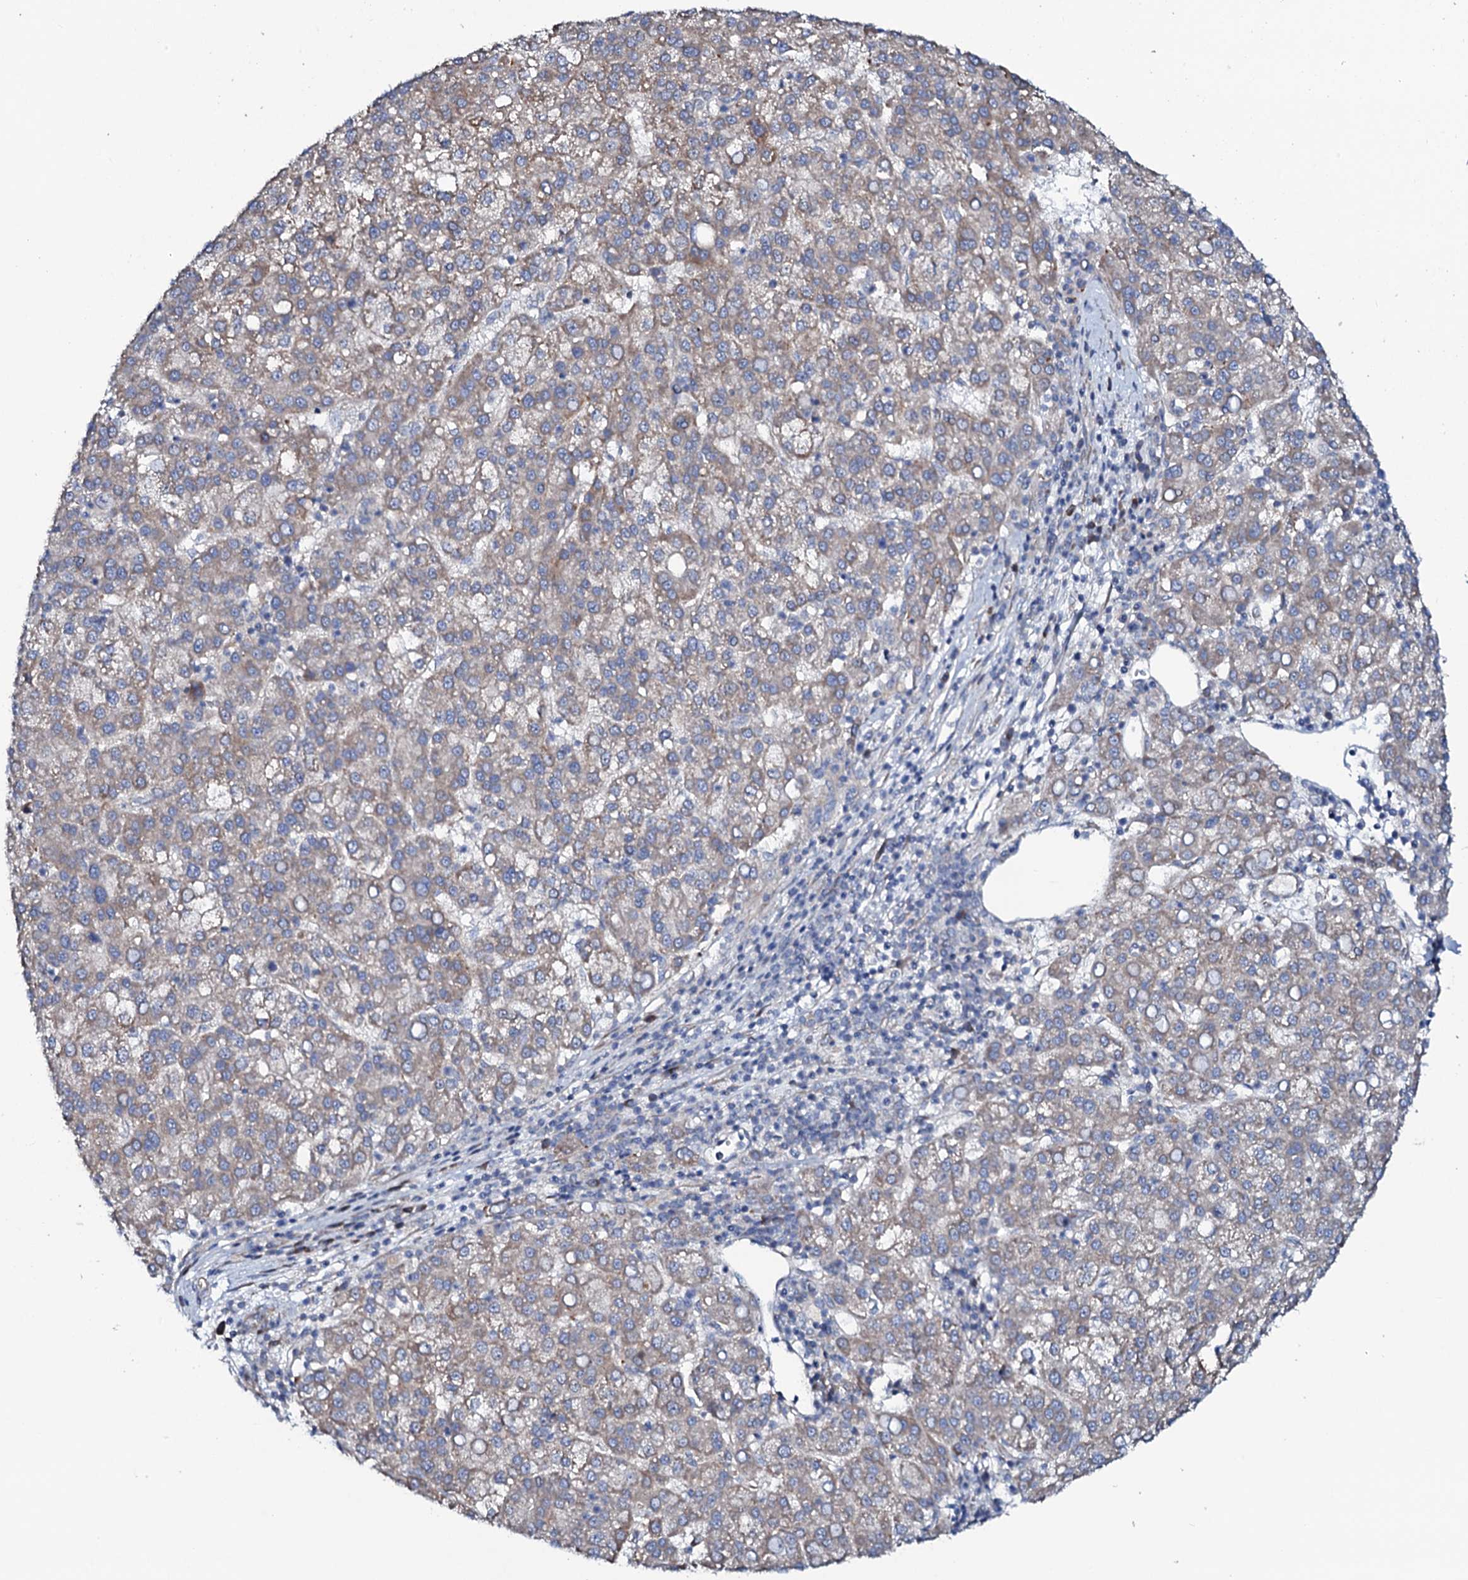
{"staining": {"intensity": "weak", "quantity": "25%-75%", "location": "cytoplasmic/membranous"}, "tissue": "liver cancer", "cell_type": "Tumor cells", "image_type": "cancer", "snomed": [{"axis": "morphology", "description": "Carcinoma, Hepatocellular, NOS"}, {"axis": "topography", "description": "Liver"}], "caption": "Approximately 25%-75% of tumor cells in human liver cancer (hepatocellular carcinoma) display weak cytoplasmic/membranous protein positivity as visualized by brown immunohistochemical staining.", "gene": "STARD13", "patient": {"sex": "female", "age": 58}}